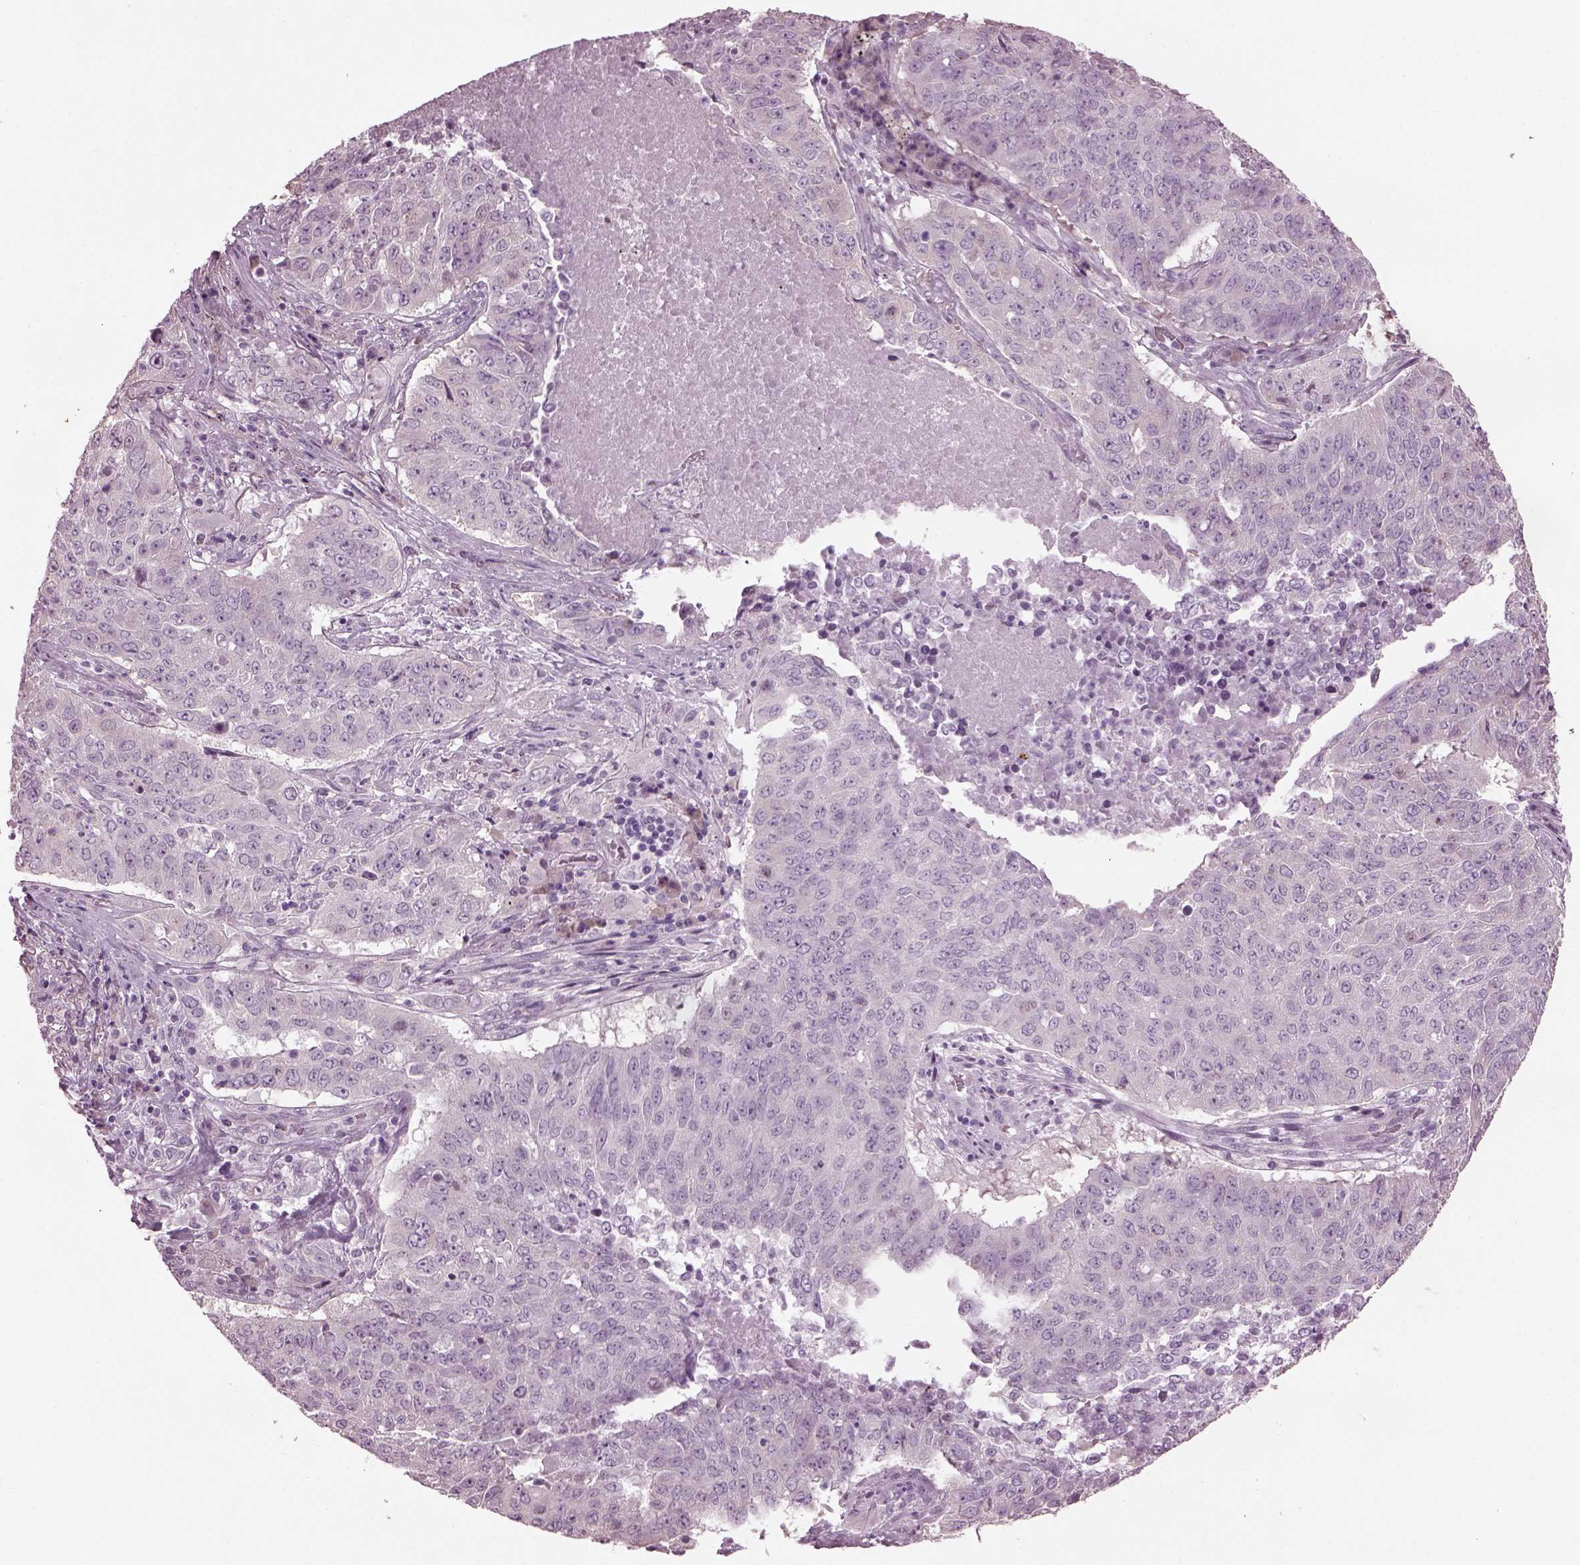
{"staining": {"intensity": "negative", "quantity": "none", "location": "none"}, "tissue": "lung cancer", "cell_type": "Tumor cells", "image_type": "cancer", "snomed": [{"axis": "morphology", "description": "Normal tissue, NOS"}, {"axis": "morphology", "description": "Squamous cell carcinoma, NOS"}, {"axis": "topography", "description": "Bronchus"}, {"axis": "topography", "description": "Lung"}], "caption": "Immunohistochemistry (IHC) micrograph of lung cancer (squamous cell carcinoma) stained for a protein (brown), which exhibits no expression in tumor cells. (DAB immunohistochemistry, high magnification).", "gene": "CABP5", "patient": {"sex": "male", "age": 64}}